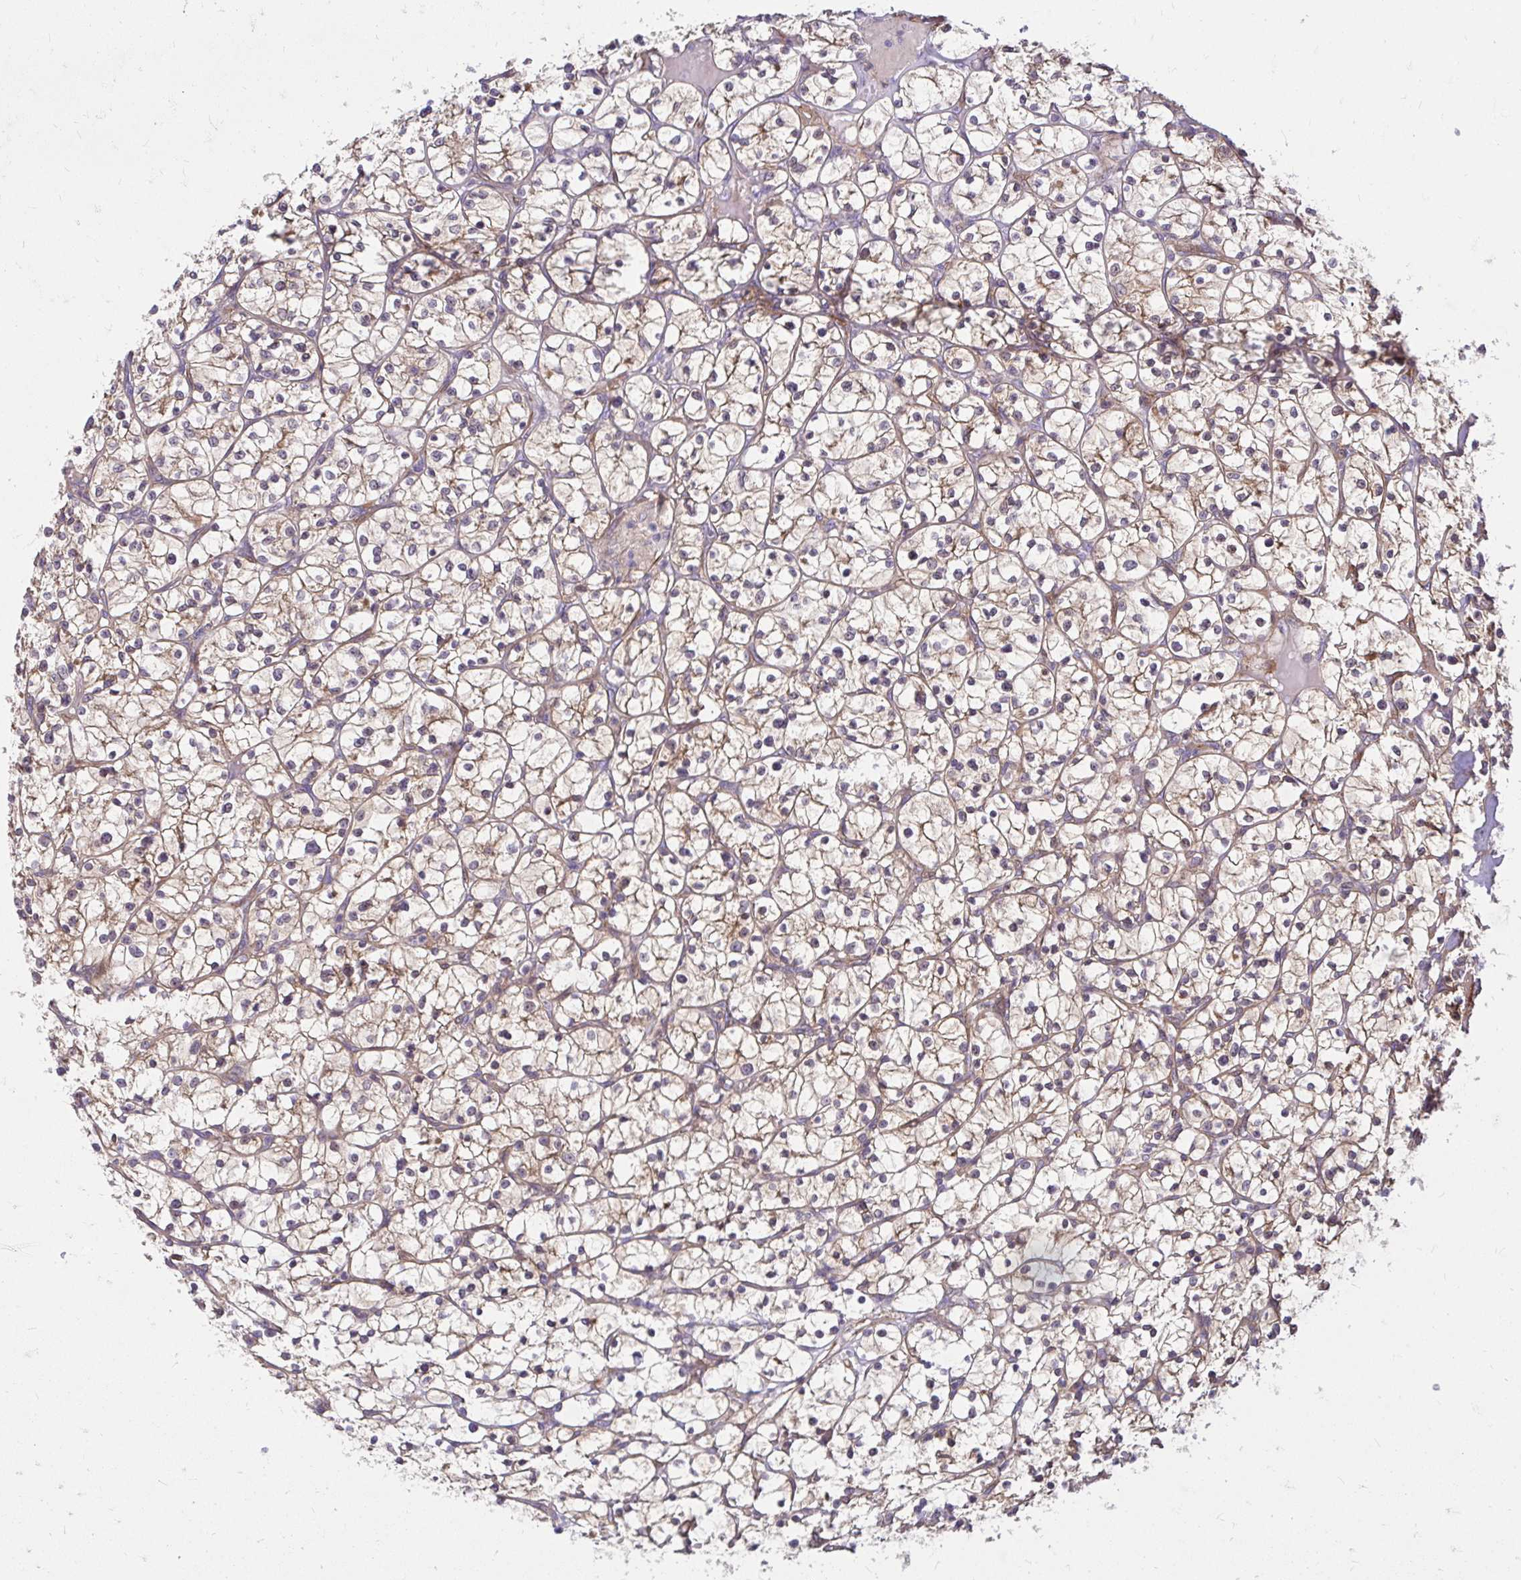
{"staining": {"intensity": "moderate", "quantity": "25%-75%", "location": "cytoplasmic/membranous"}, "tissue": "renal cancer", "cell_type": "Tumor cells", "image_type": "cancer", "snomed": [{"axis": "morphology", "description": "Adenocarcinoma, NOS"}, {"axis": "topography", "description": "Kidney"}], "caption": "DAB (3,3'-diaminobenzidine) immunohistochemical staining of human renal adenocarcinoma reveals moderate cytoplasmic/membranous protein positivity in about 25%-75% of tumor cells.", "gene": "YAP1", "patient": {"sex": "female", "age": 64}}